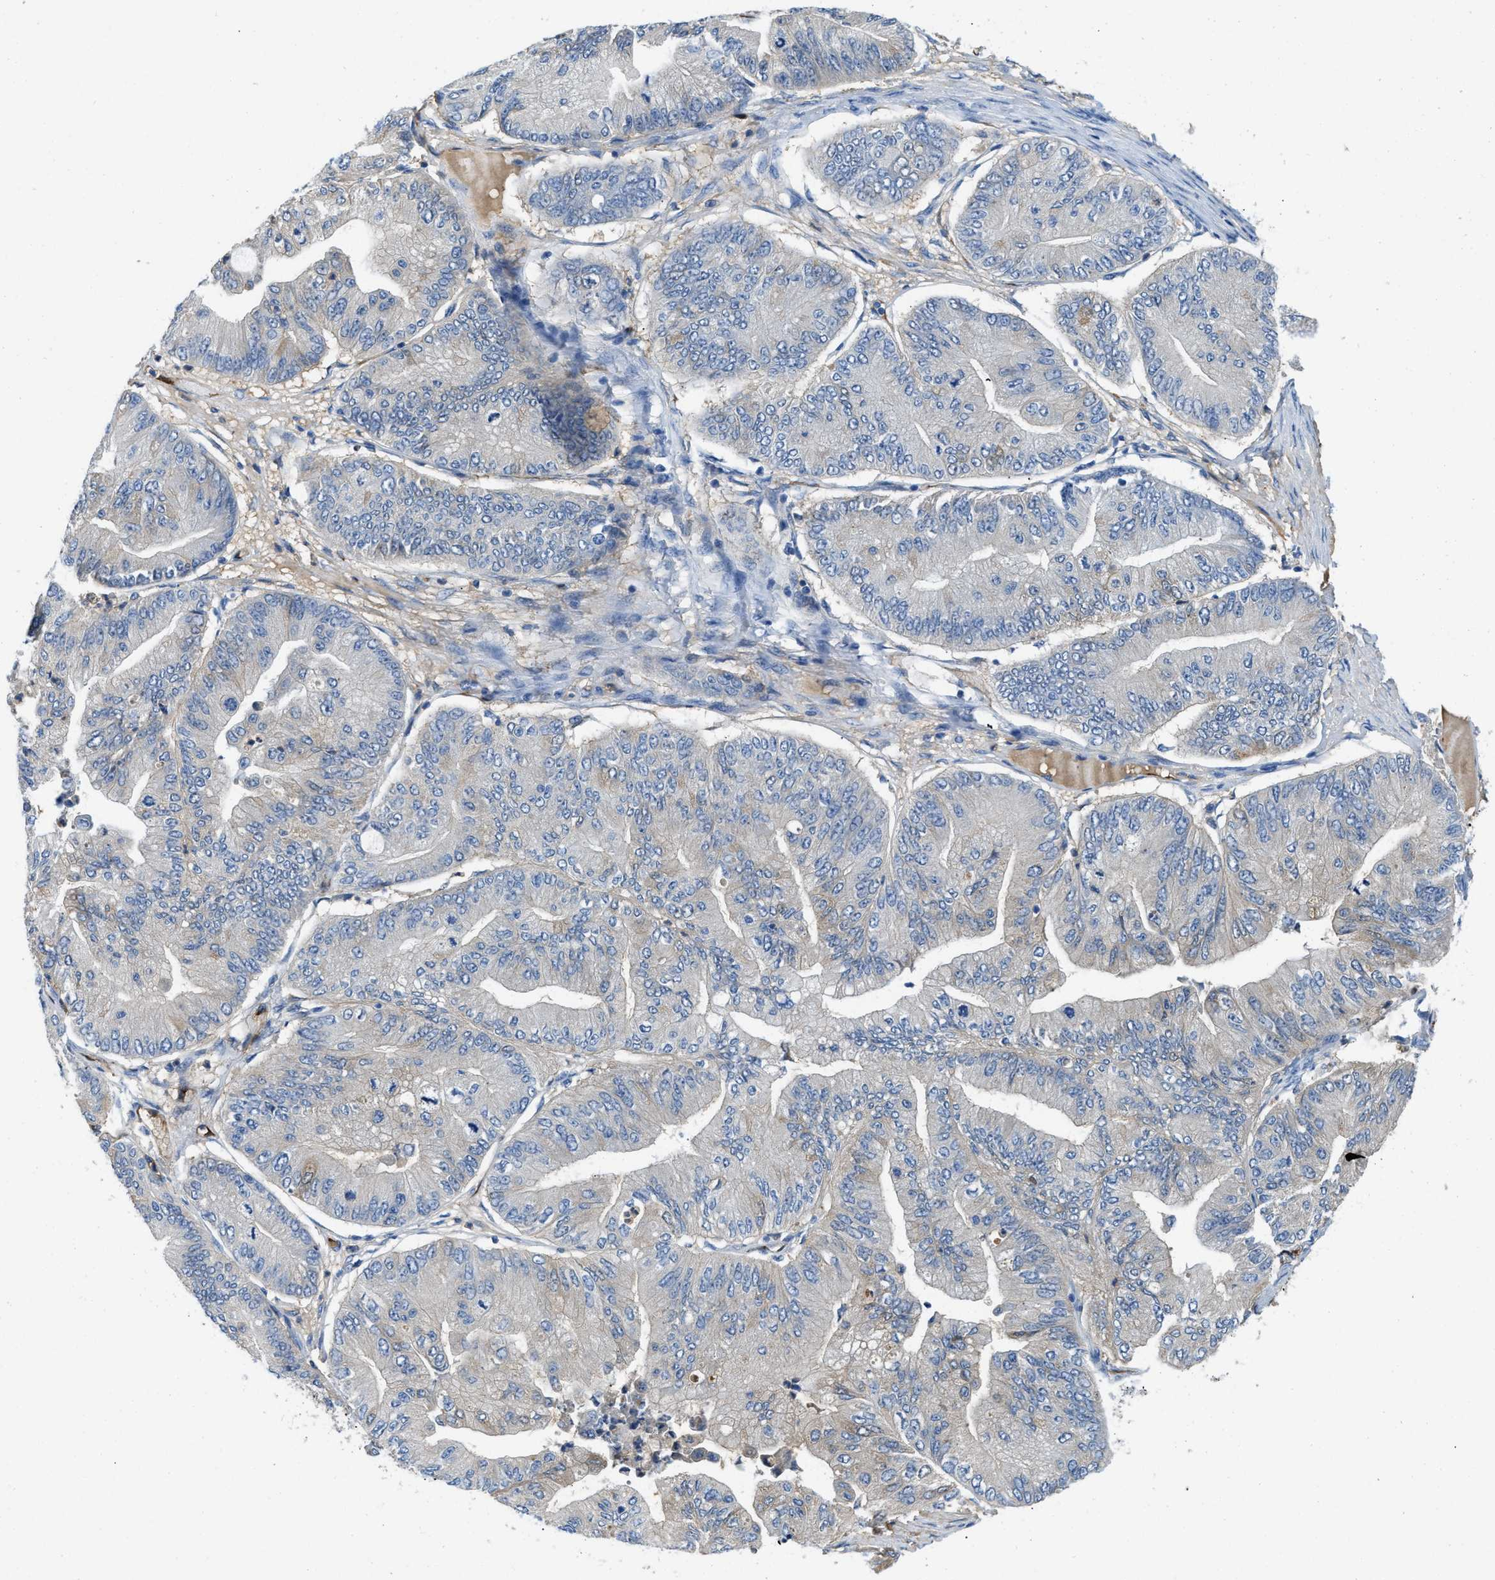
{"staining": {"intensity": "negative", "quantity": "none", "location": "none"}, "tissue": "ovarian cancer", "cell_type": "Tumor cells", "image_type": "cancer", "snomed": [{"axis": "morphology", "description": "Cystadenocarcinoma, mucinous, NOS"}, {"axis": "topography", "description": "Ovary"}], "caption": "DAB immunohistochemical staining of mucinous cystadenocarcinoma (ovarian) reveals no significant positivity in tumor cells.", "gene": "SPEG", "patient": {"sex": "female", "age": 61}}